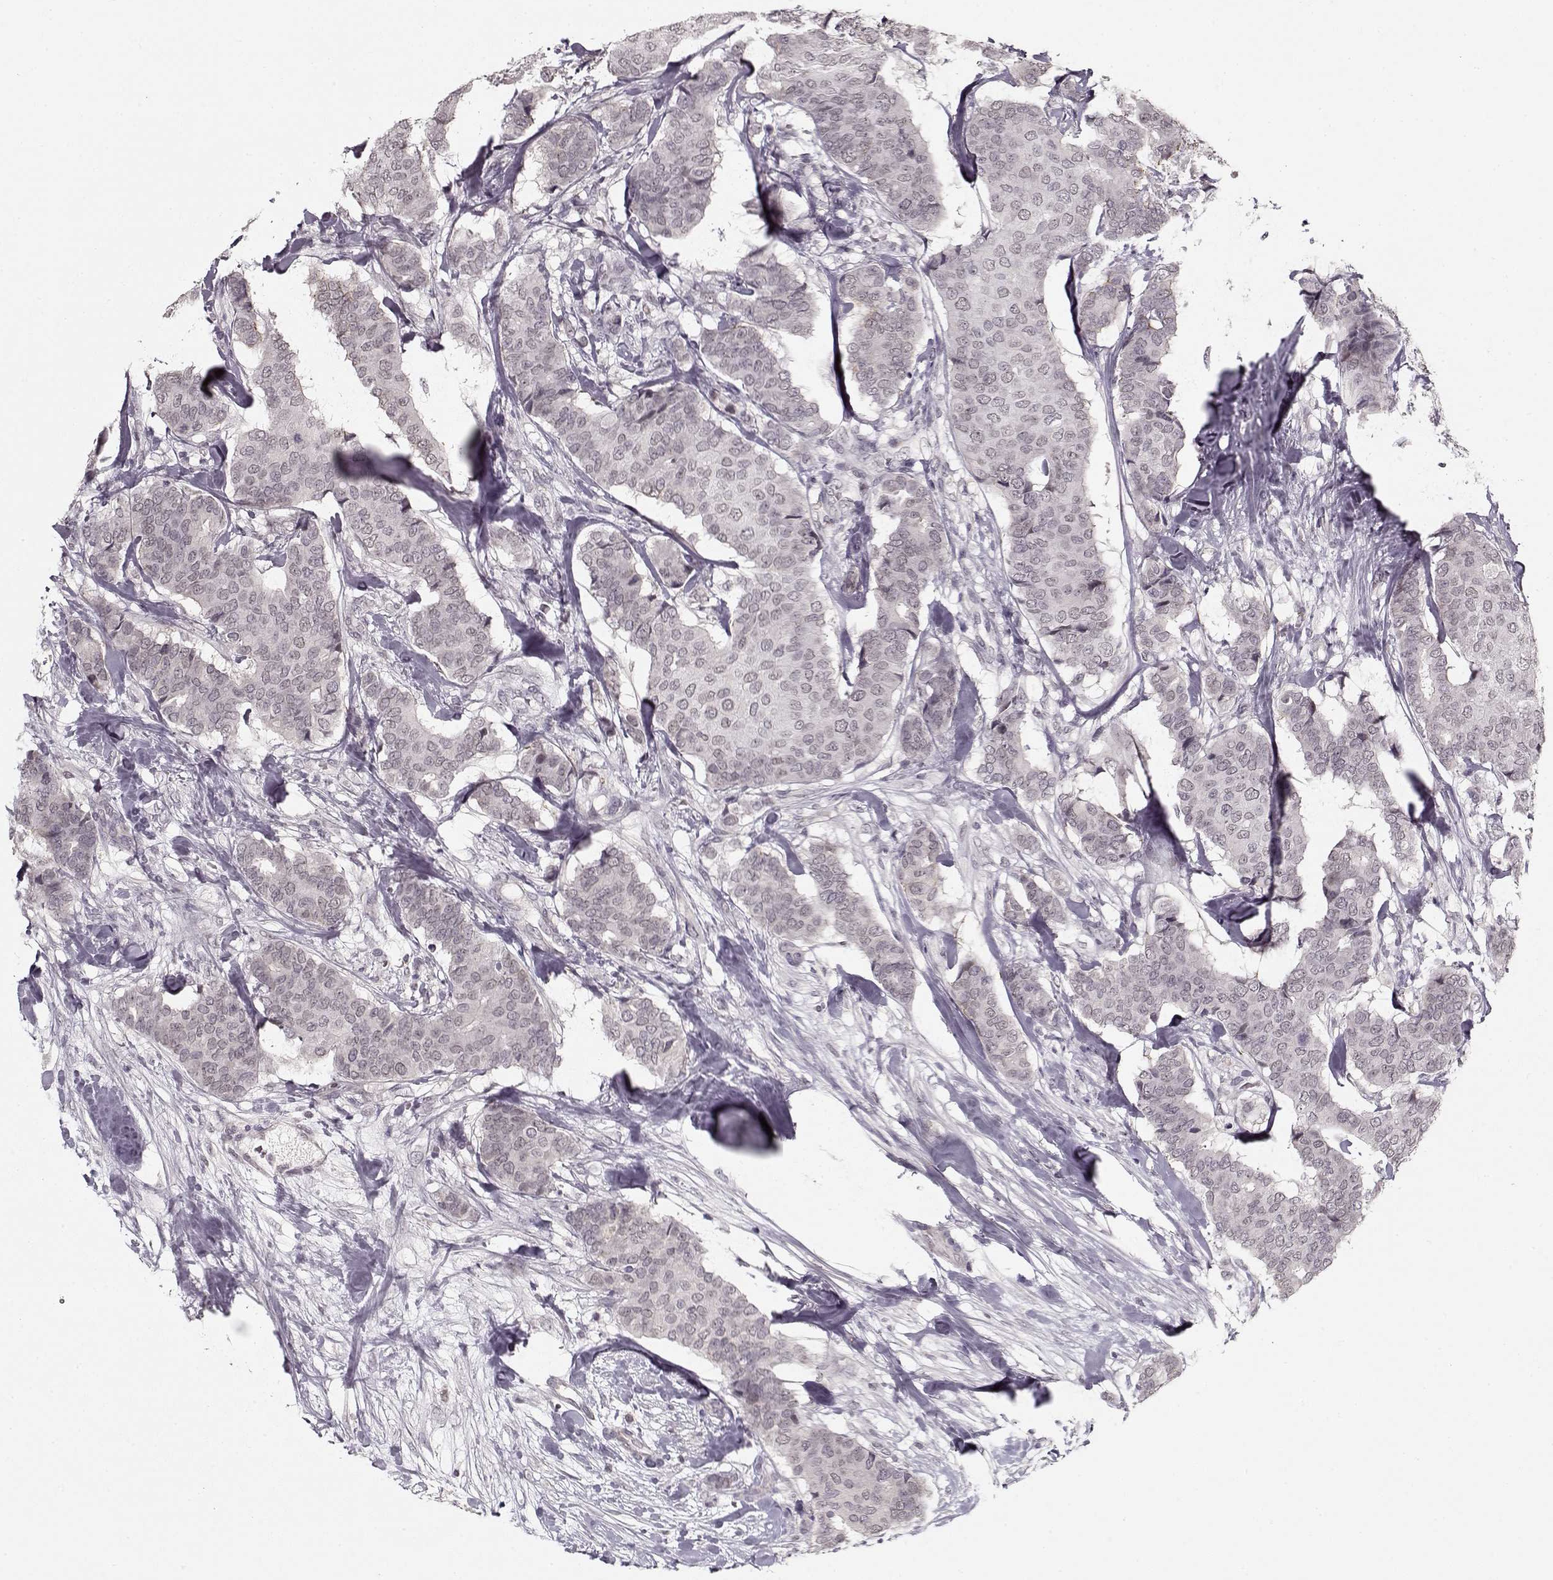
{"staining": {"intensity": "negative", "quantity": "none", "location": "none"}, "tissue": "breast cancer", "cell_type": "Tumor cells", "image_type": "cancer", "snomed": [{"axis": "morphology", "description": "Duct carcinoma"}, {"axis": "topography", "description": "Breast"}], "caption": "Immunohistochemical staining of human breast cancer (intraductal carcinoma) demonstrates no significant staining in tumor cells. (DAB immunohistochemistry (IHC) with hematoxylin counter stain).", "gene": "DNAI3", "patient": {"sex": "female", "age": 75}}